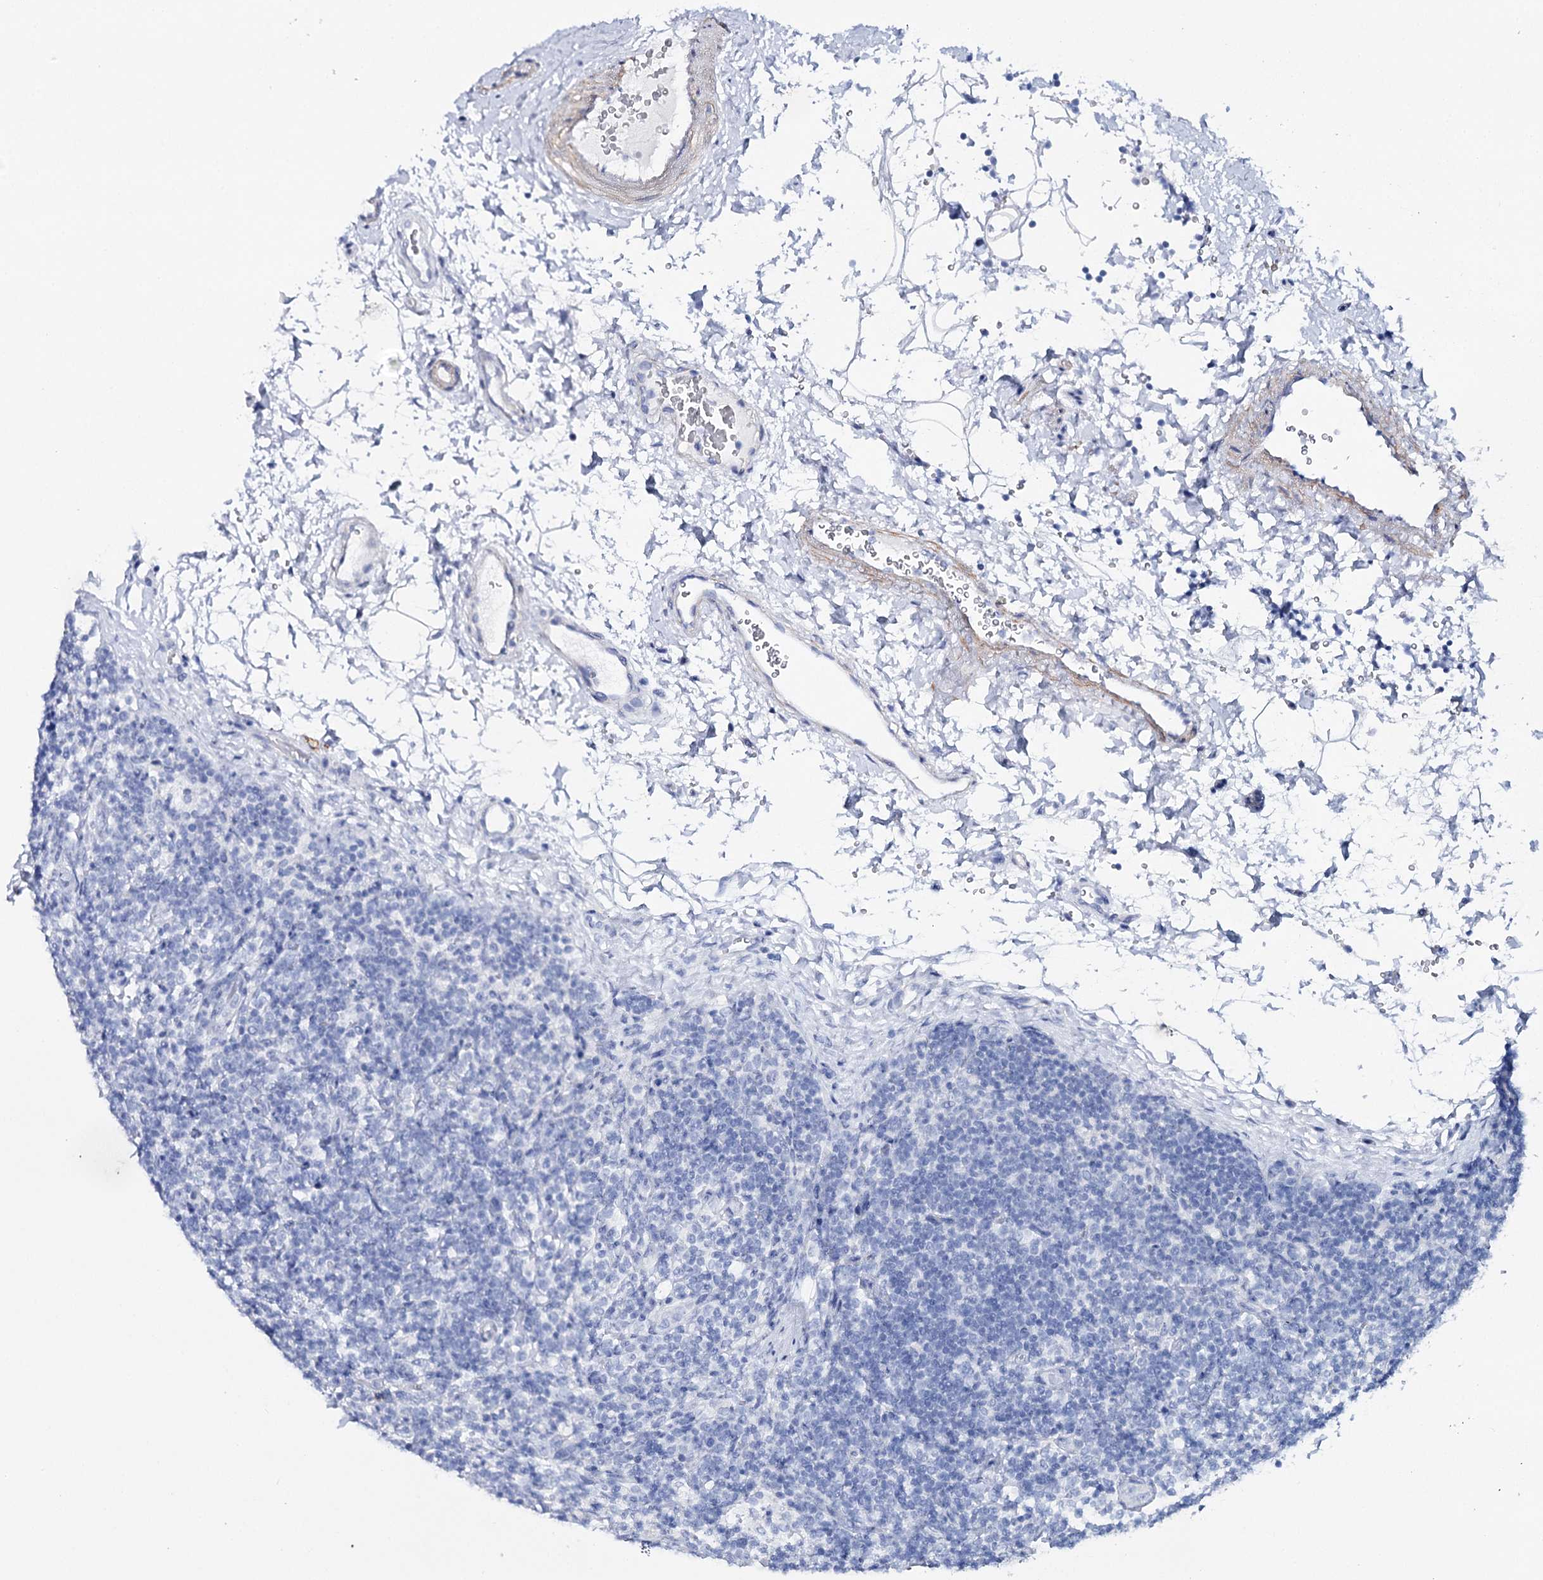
{"staining": {"intensity": "negative", "quantity": "none", "location": "none"}, "tissue": "lymph node", "cell_type": "Germinal center cells", "image_type": "normal", "snomed": [{"axis": "morphology", "description": "Normal tissue, NOS"}, {"axis": "topography", "description": "Lymph node"}], "caption": "Protein analysis of normal lymph node exhibits no significant staining in germinal center cells.", "gene": "CSN3", "patient": {"sex": "female", "age": 22}}